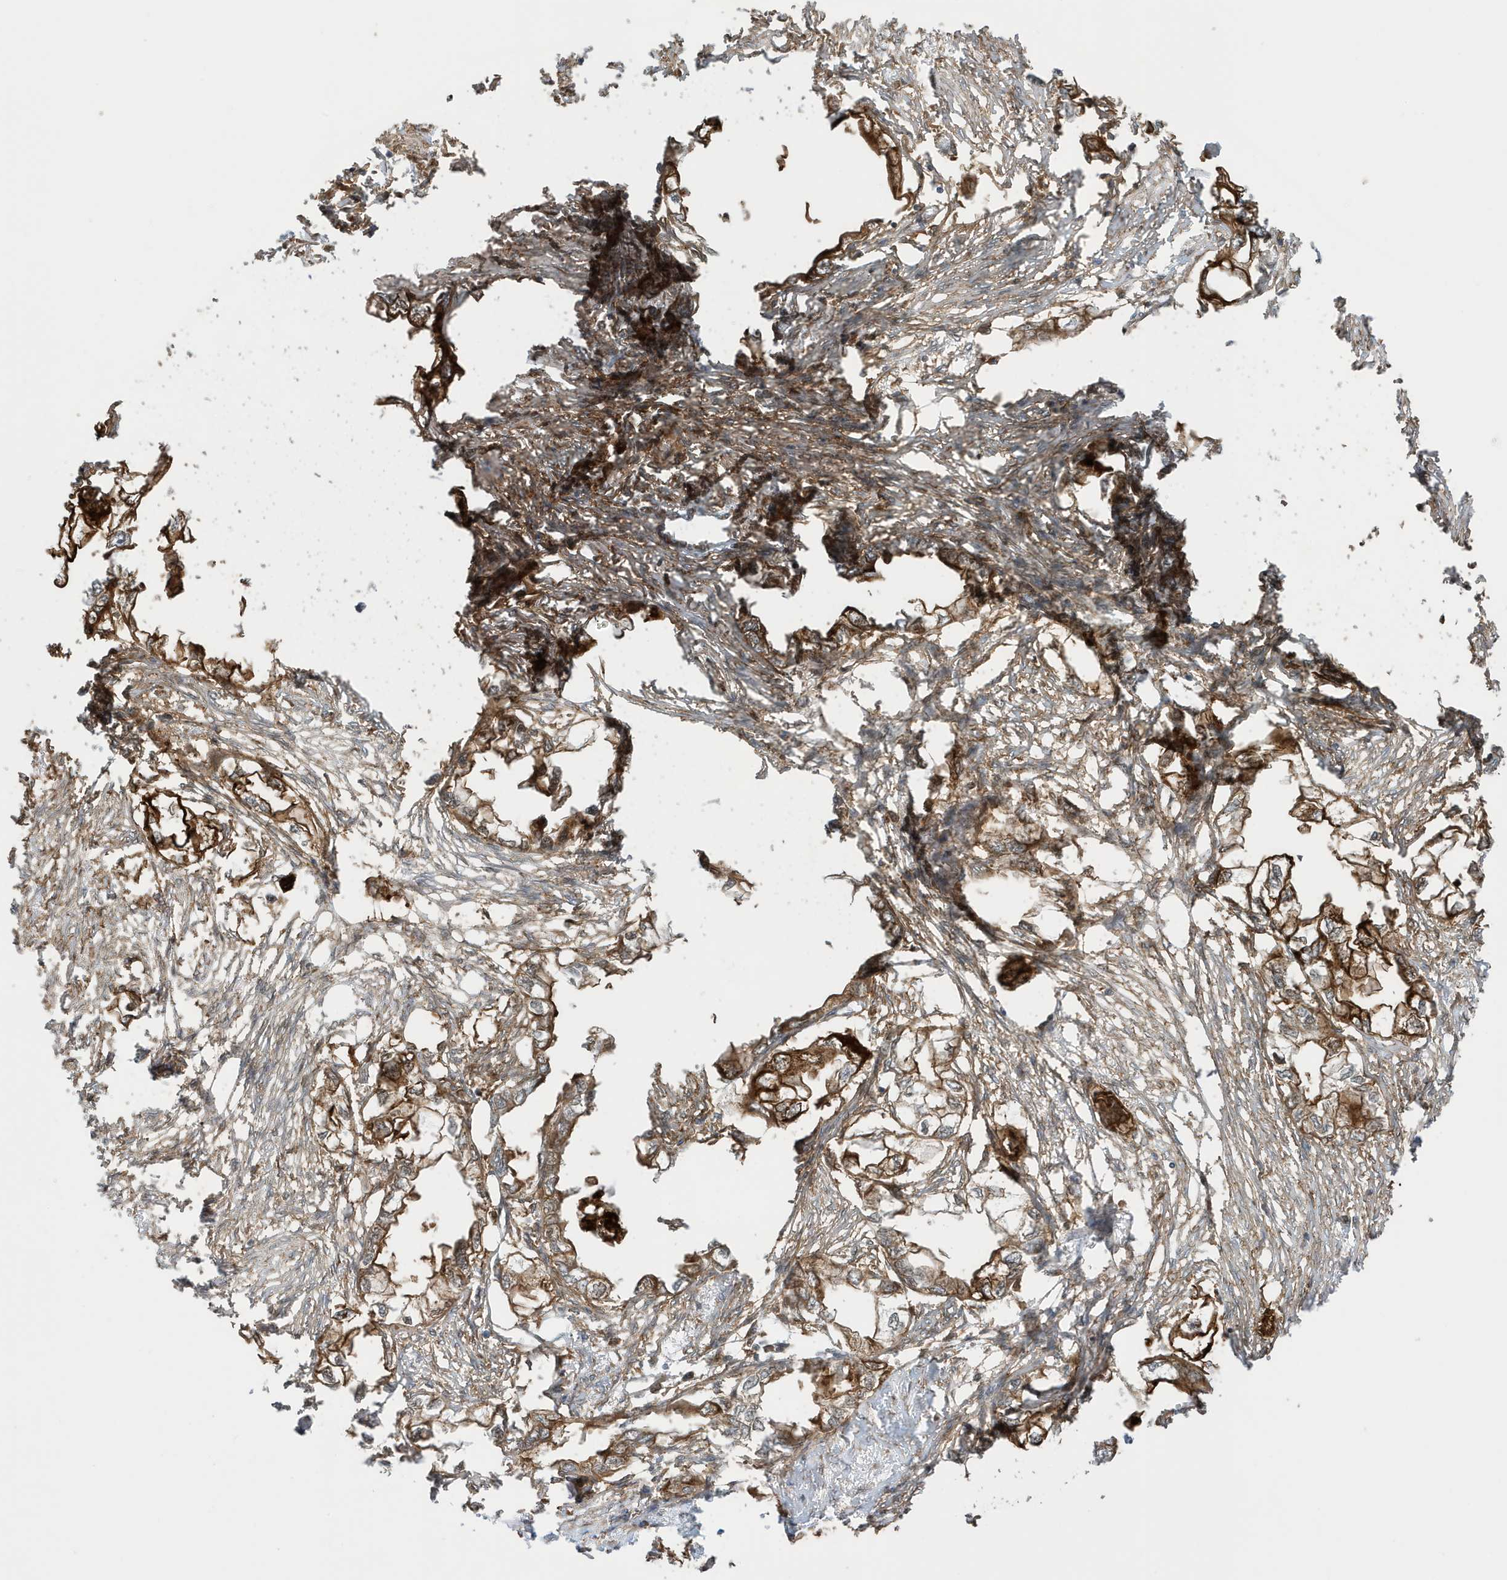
{"staining": {"intensity": "moderate", "quantity": ">75%", "location": "cytoplasmic/membranous"}, "tissue": "endometrial cancer", "cell_type": "Tumor cells", "image_type": "cancer", "snomed": [{"axis": "morphology", "description": "Adenocarcinoma, NOS"}, {"axis": "morphology", "description": "Adenocarcinoma, metastatic, NOS"}, {"axis": "topography", "description": "Adipose tissue"}, {"axis": "topography", "description": "Endometrium"}], "caption": "Approximately >75% of tumor cells in human endometrial metastatic adenocarcinoma demonstrate moderate cytoplasmic/membranous protein positivity as visualized by brown immunohistochemical staining.", "gene": "CDC42EP3", "patient": {"sex": "female", "age": 67}}